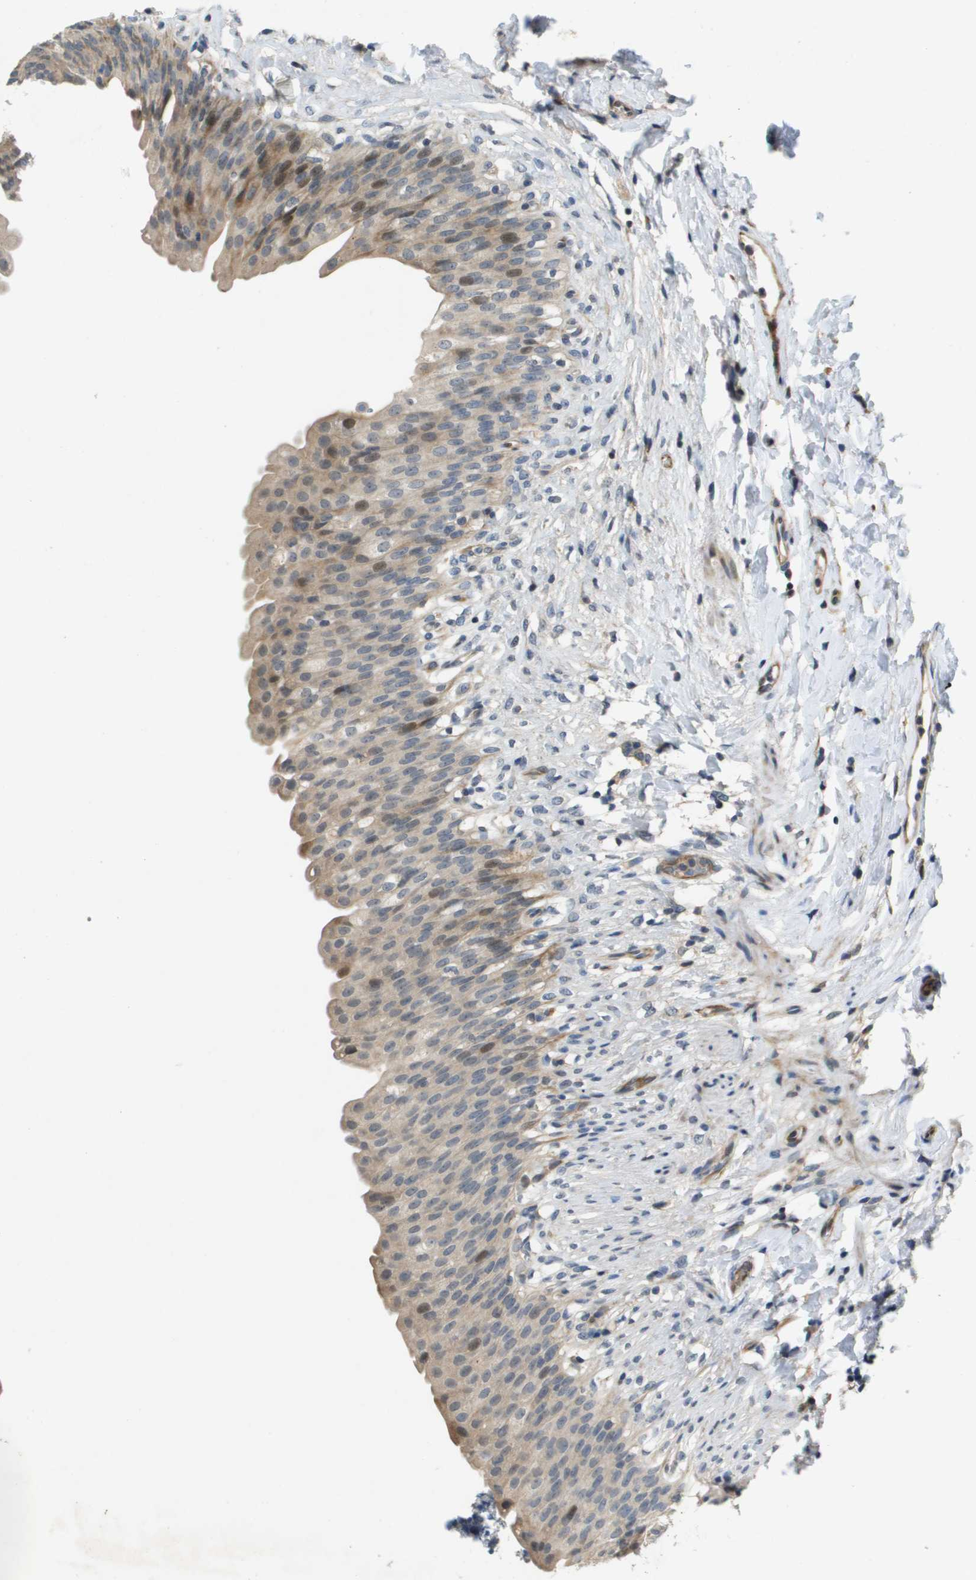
{"staining": {"intensity": "weak", "quantity": ">75%", "location": "cytoplasmic/membranous,nuclear"}, "tissue": "urinary bladder", "cell_type": "Urothelial cells", "image_type": "normal", "snomed": [{"axis": "morphology", "description": "Normal tissue, NOS"}, {"axis": "topography", "description": "Urinary bladder"}], "caption": "This is an image of immunohistochemistry staining of benign urinary bladder, which shows weak expression in the cytoplasmic/membranous,nuclear of urothelial cells.", "gene": "SCN4B", "patient": {"sex": "female", "age": 79}}